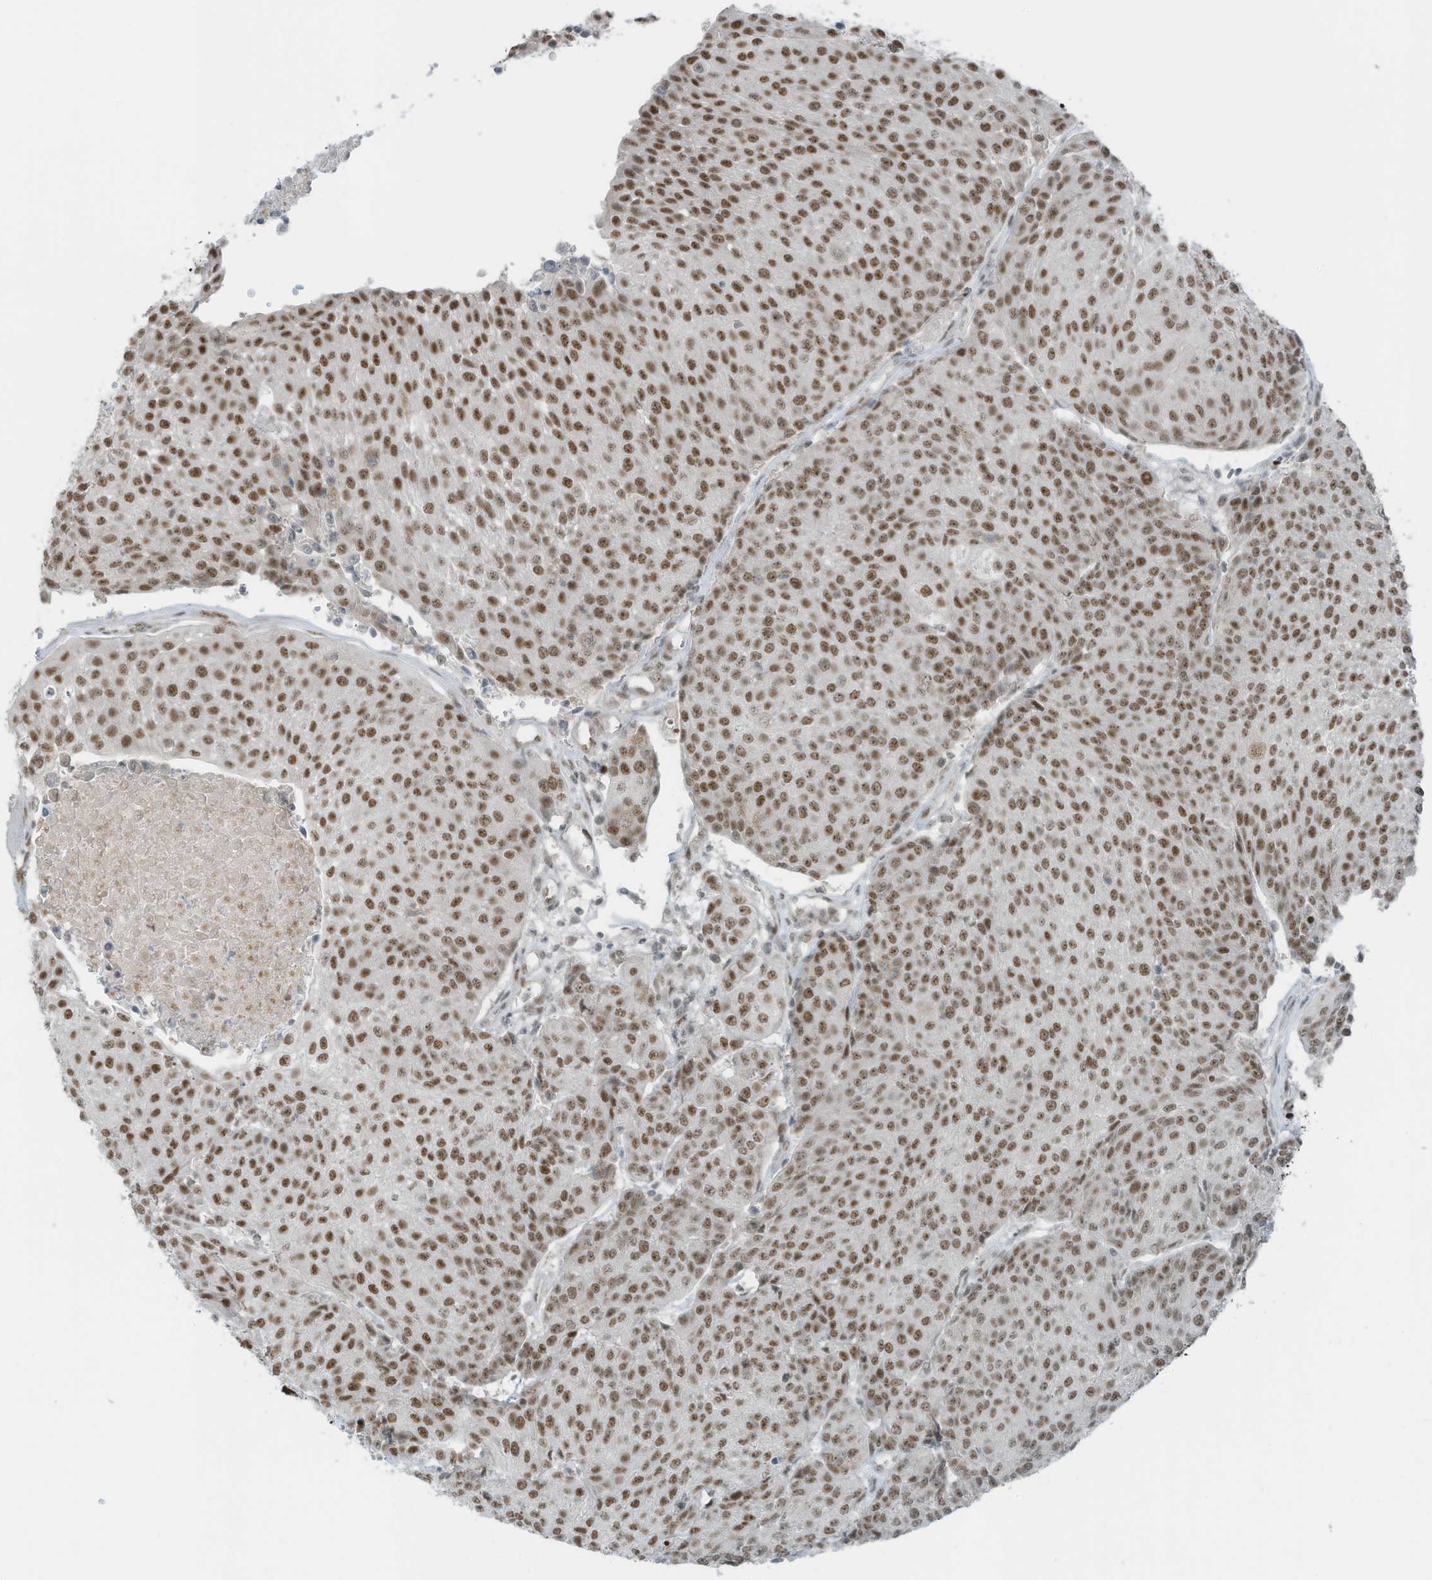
{"staining": {"intensity": "moderate", "quantity": ">75%", "location": "nuclear"}, "tissue": "urothelial cancer", "cell_type": "Tumor cells", "image_type": "cancer", "snomed": [{"axis": "morphology", "description": "Urothelial carcinoma, High grade"}, {"axis": "topography", "description": "Urinary bladder"}], "caption": "DAB immunohistochemical staining of human urothelial cancer exhibits moderate nuclear protein positivity in about >75% of tumor cells.", "gene": "WRNIP1", "patient": {"sex": "female", "age": 85}}